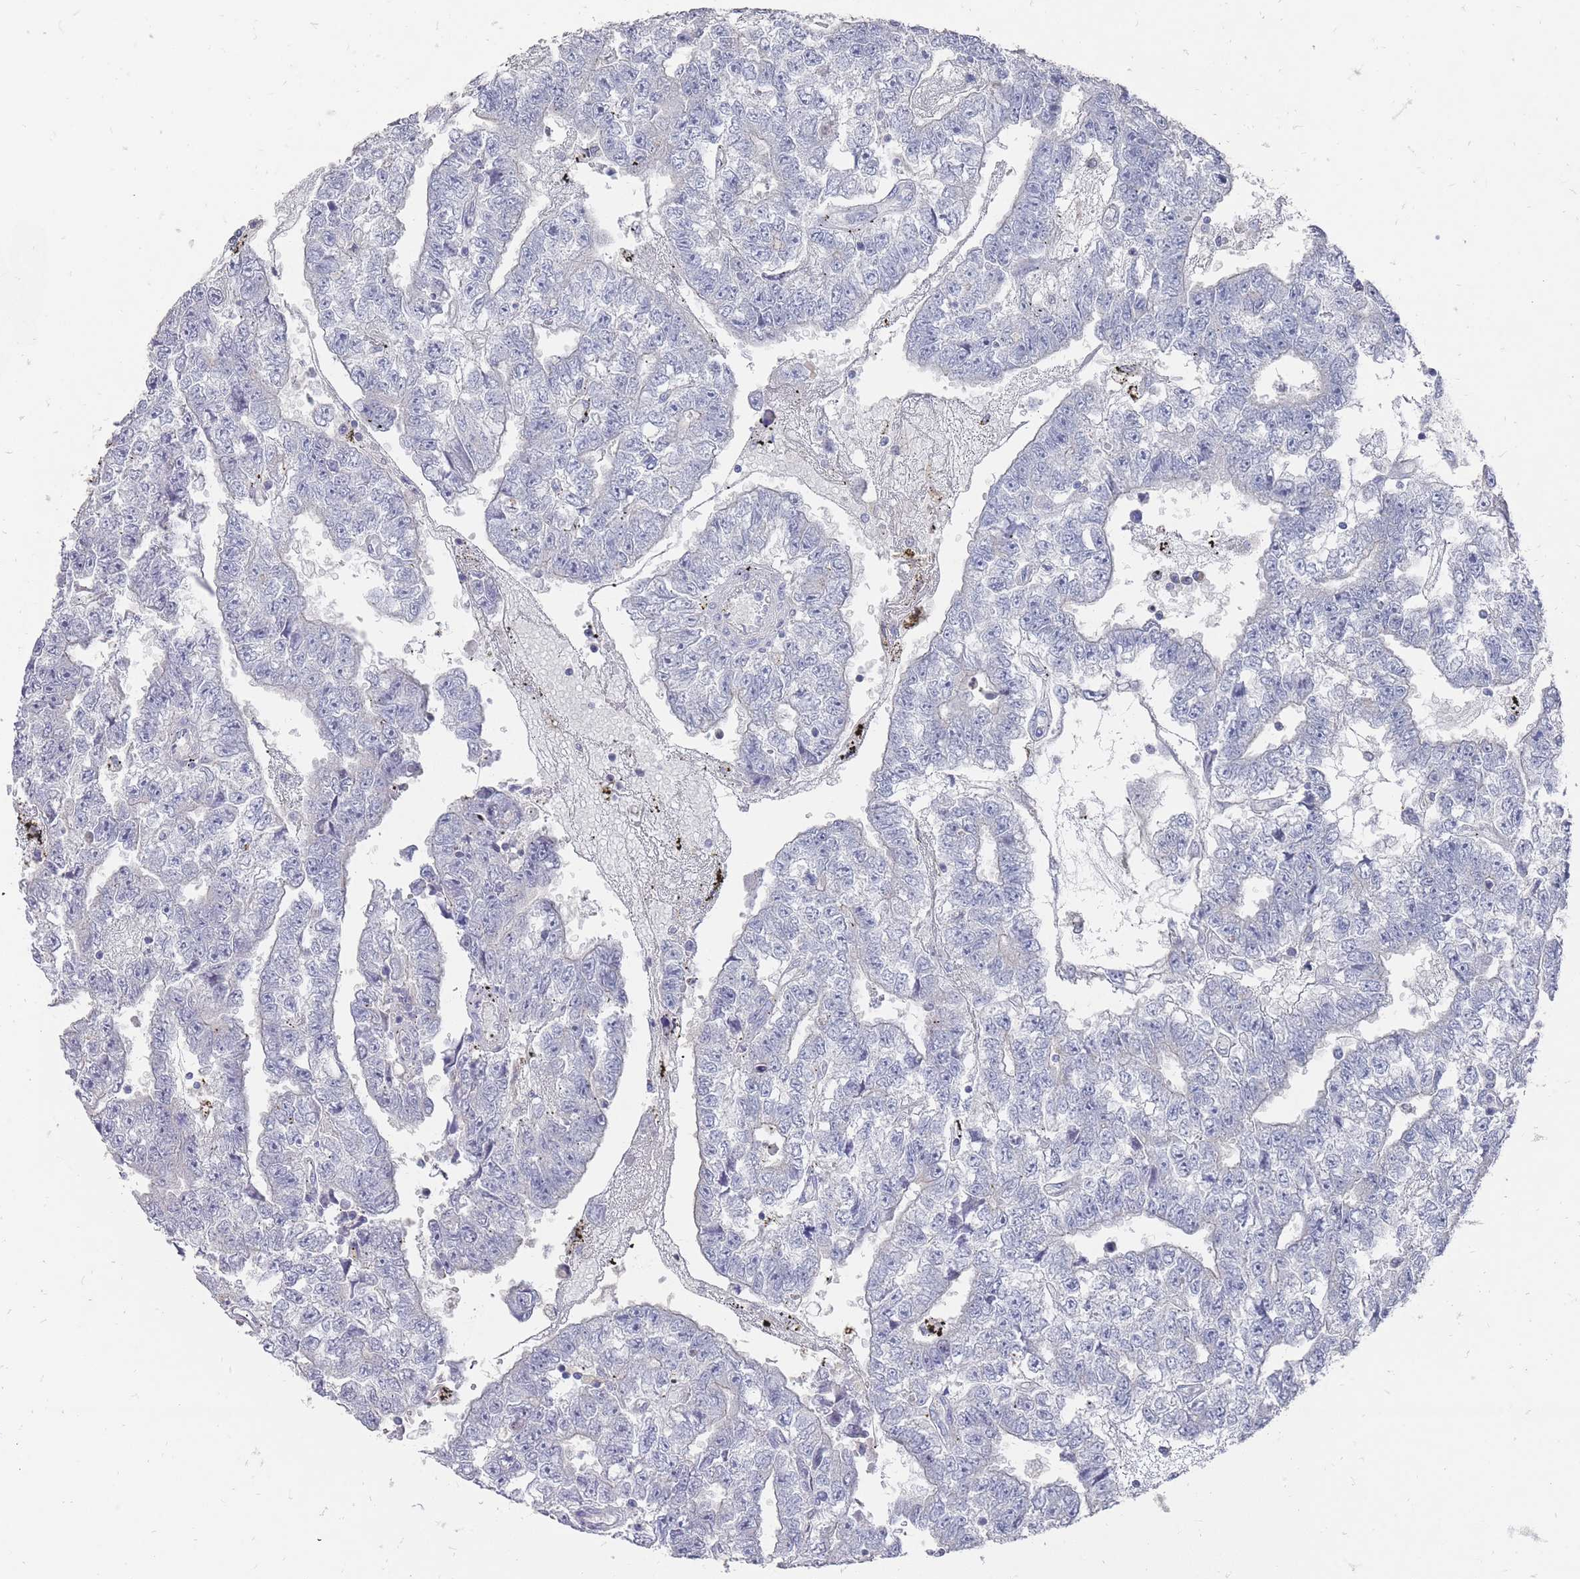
{"staining": {"intensity": "negative", "quantity": "none", "location": "none"}, "tissue": "testis cancer", "cell_type": "Tumor cells", "image_type": "cancer", "snomed": [{"axis": "morphology", "description": "Carcinoma, Embryonal, NOS"}, {"axis": "topography", "description": "Testis"}], "caption": "The histopathology image demonstrates no significant expression in tumor cells of testis cancer (embryonal carcinoma).", "gene": "OTULINL", "patient": {"sex": "male", "age": 25}}